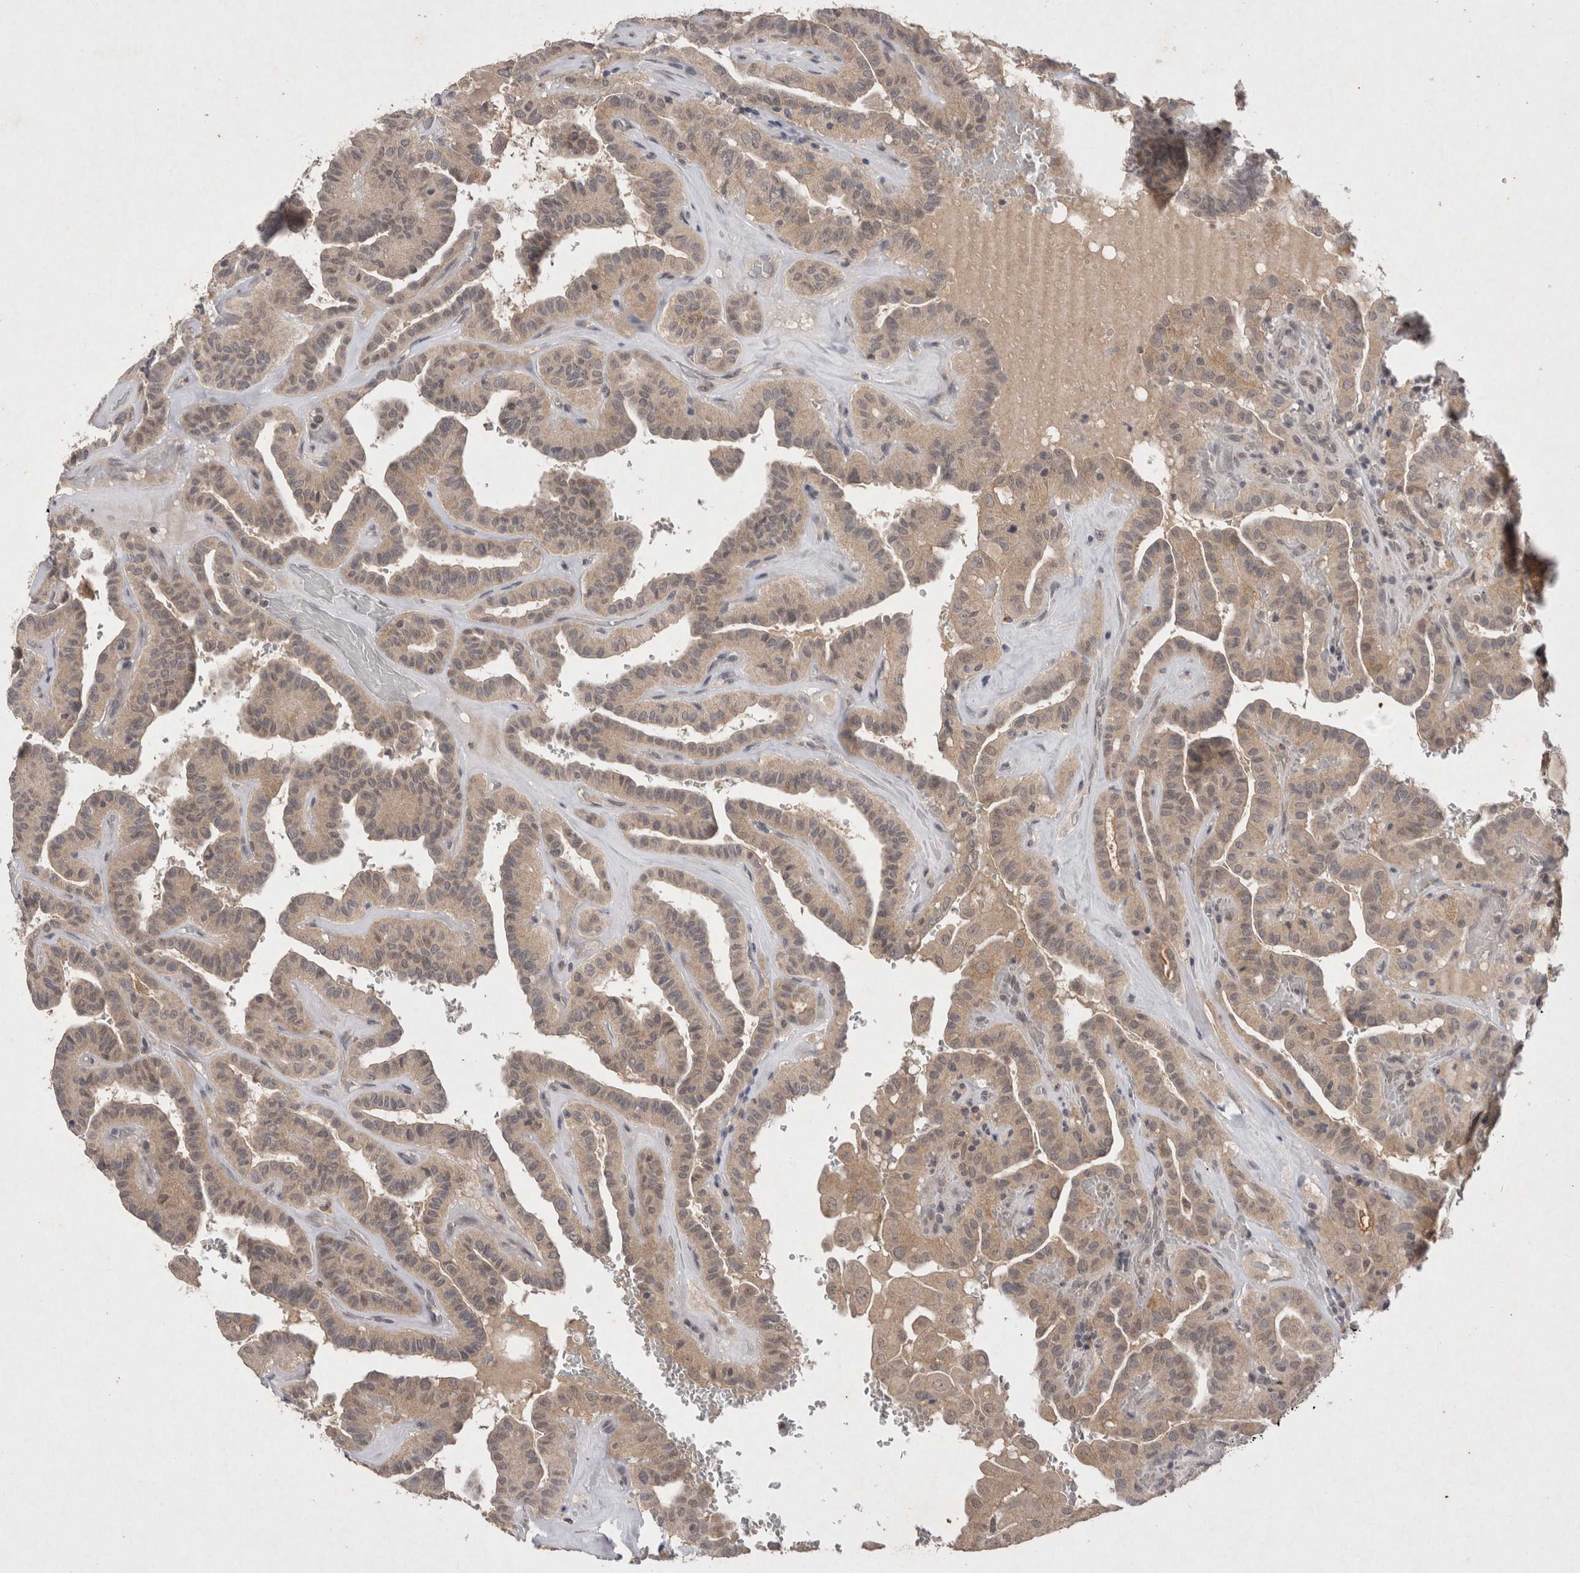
{"staining": {"intensity": "weak", "quantity": ">75%", "location": "cytoplasmic/membranous"}, "tissue": "thyroid cancer", "cell_type": "Tumor cells", "image_type": "cancer", "snomed": [{"axis": "morphology", "description": "Papillary adenocarcinoma, NOS"}, {"axis": "topography", "description": "Thyroid gland"}], "caption": "Papillary adenocarcinoma (thyroid) stained for a protein (brown) displays weak cytoplasmic/membranous positive staining in about >75% of tumor cells.", "gene": "RASSF3", "patient": {"sex": "male", "age": 77}}